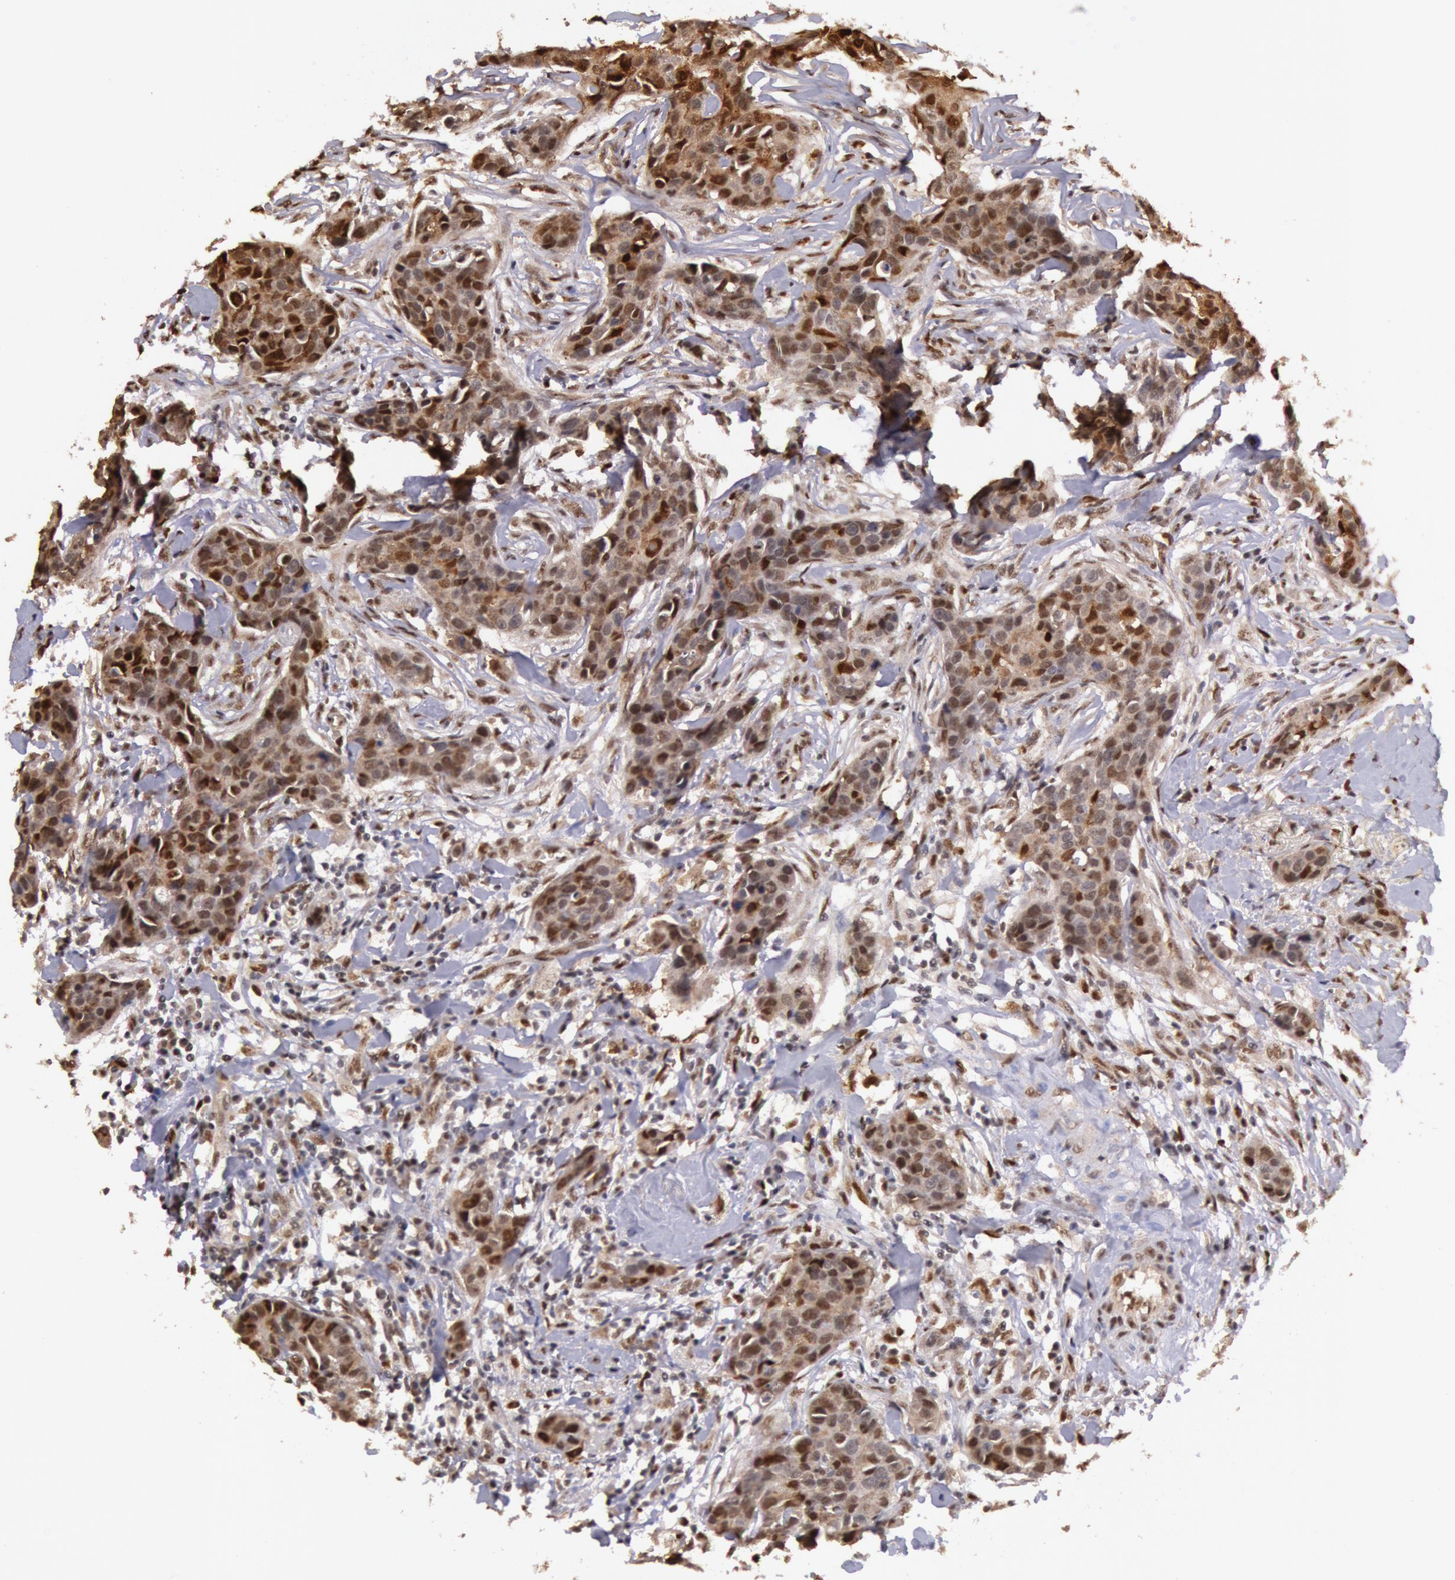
{"staining": {"intensity": "moderate", "quantity": "25%-75%", "location": "nuclear"}, "tissue": "breast cancer", "cell_type": "Tumor cells", "image_type": "cancer", "snomed": [{"axis": "morphology", "description": "Duct carcinoma"}, {"axis": "topography", "description": "Breast"}], "caption": "Breast intraductal carcinoma stained for a protein (brown) reveals moderate nuclear positive expression in approximately 25%-75% of tumor cells.", "gene": "LIG4", "patient": {"sex": "female", "age": 91}}